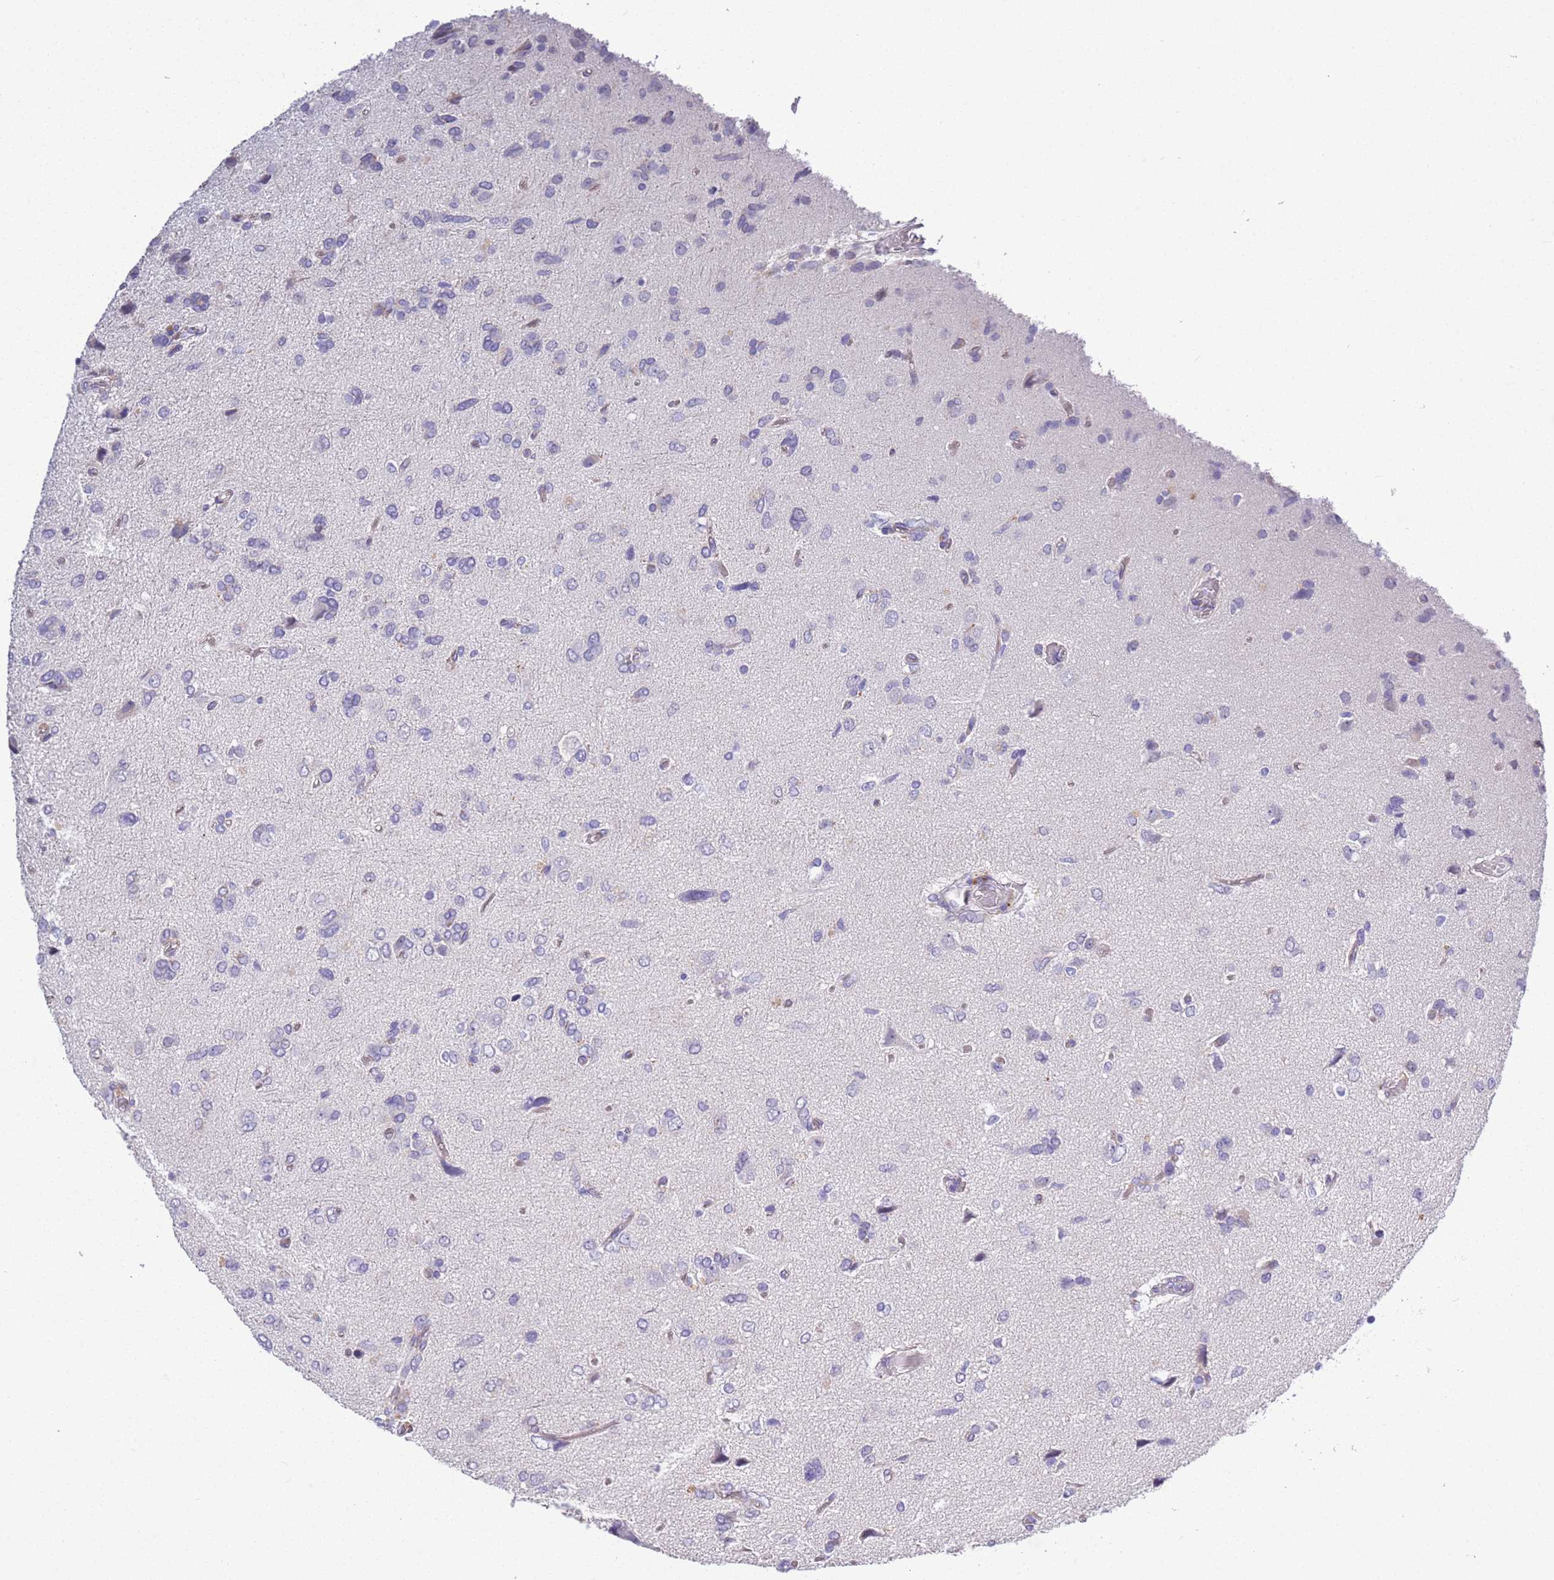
{"staining": {"intensity": "negative", "quantity": "none", "location": "none"}, "tissue": "glioma", "cell_type": "Tumor cells", "image_type": "cancer", "snomed": [{"axis": "morphology", "description": "Glioma, malignant, High grade"}, {"axis": "topography", "description": "Brain"}], "caption": "IHC micrograph of glioma stained for a protein (brown), which demonstrates no staining in tumor cells. Brightfield microscopy of IHC stained with DAB (brown) and hematoxylin (blue), captured at high magnification.", "gene": "BRMS1L", "patient": {"sex": "female", "age": 59}}